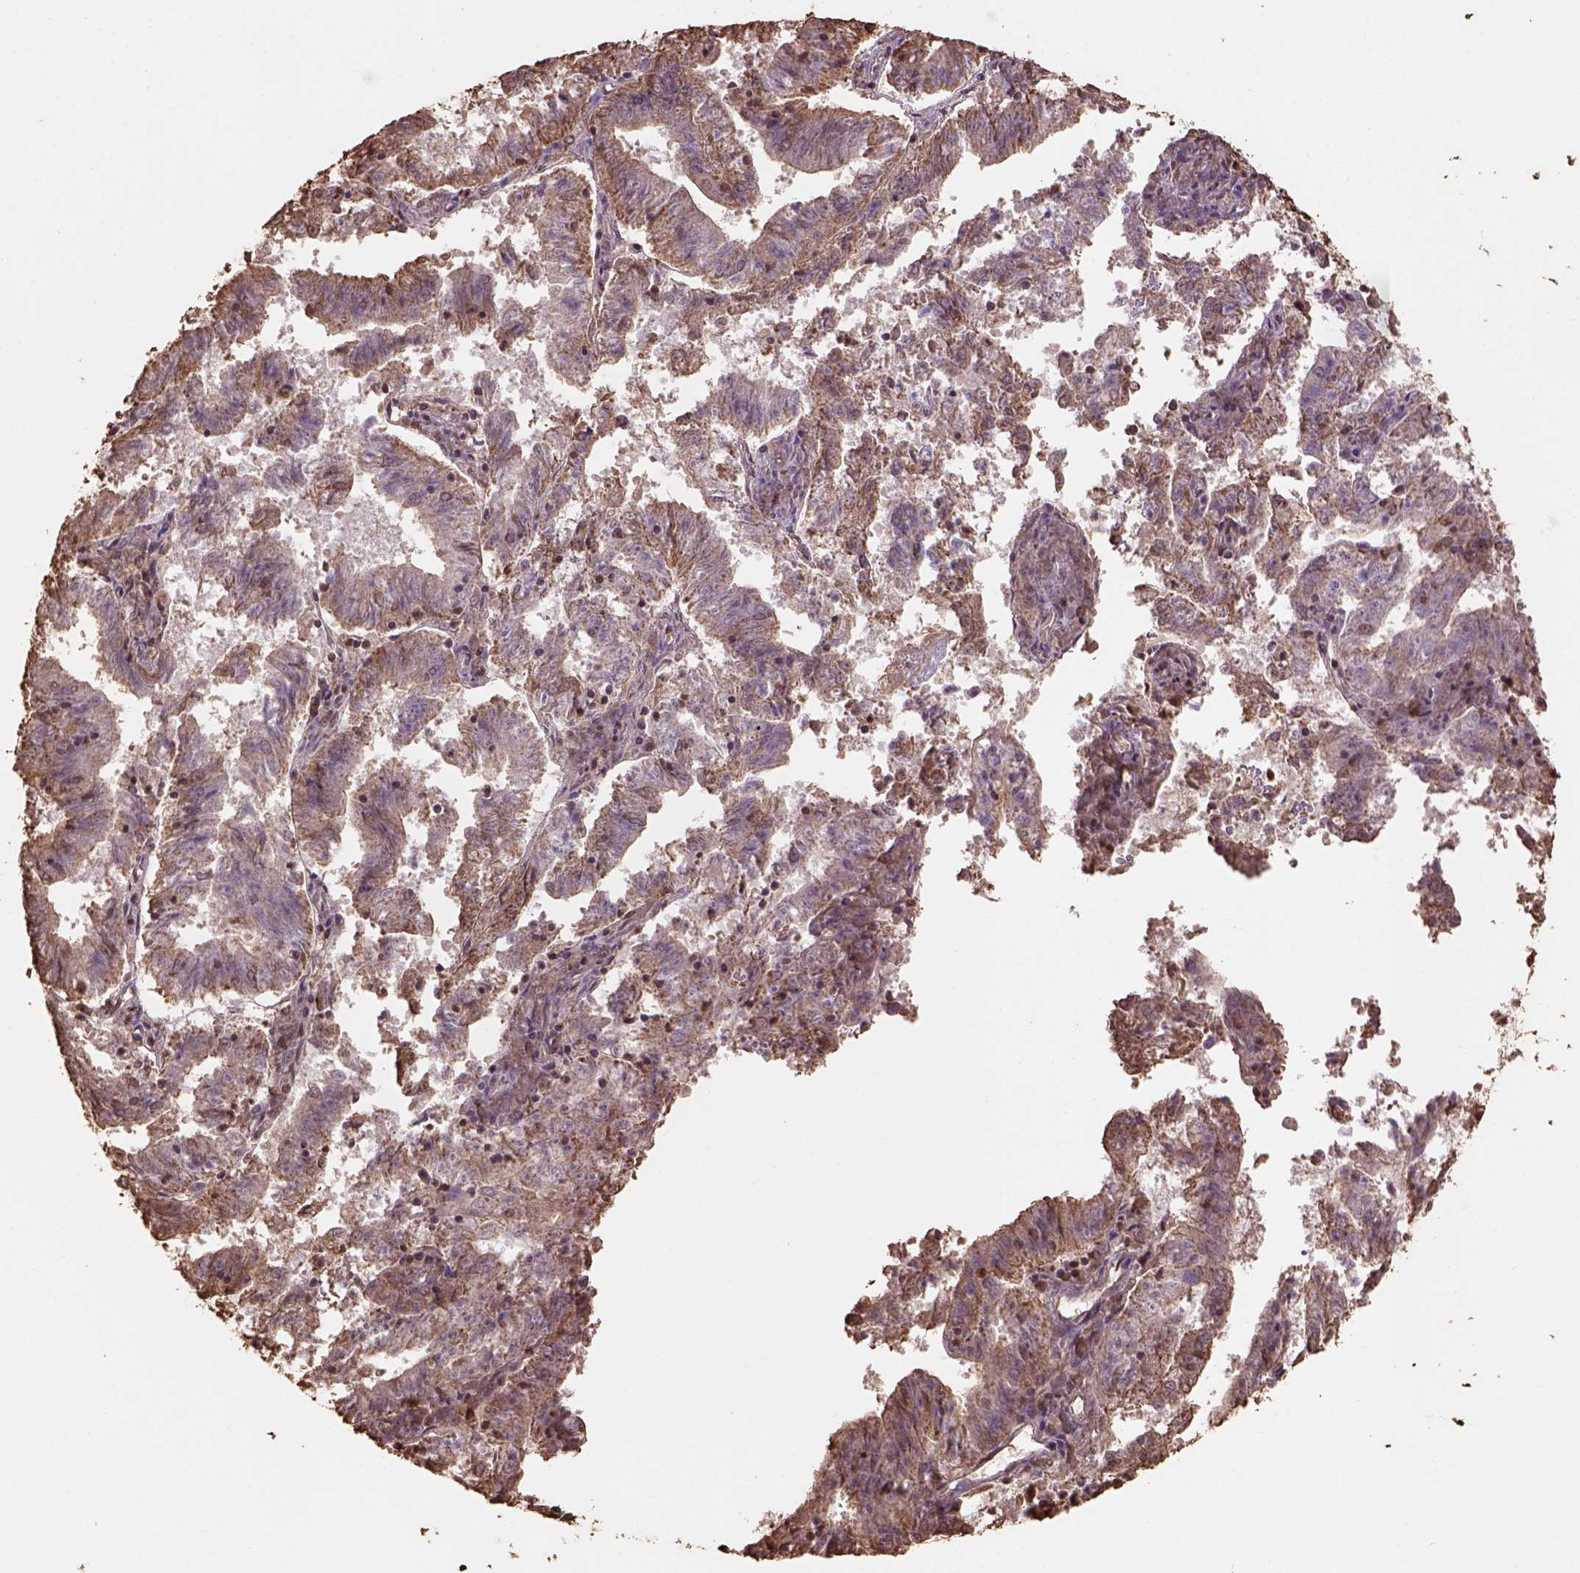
{"staining": {"intensity": "moderate", "quantity": "<25%", "location": "nuclear"}, "tissue": "endometrial cancer", "cell_type": "Tumor cells", "image_type": "cancer", "snomed": [{"axis": "morphology", "description": "Adenocarcinoma, NOS"}, {"axis": "topography", "description": "Endometrium"}], "caption": "Protein expression analysis of human adenocarcinoma (endometrial) reveals moderate nuclear positivity in approximately <25% of tumor cells.", "gene": "CSTF2T", "patient": {"sex": "female", "age": 82}}